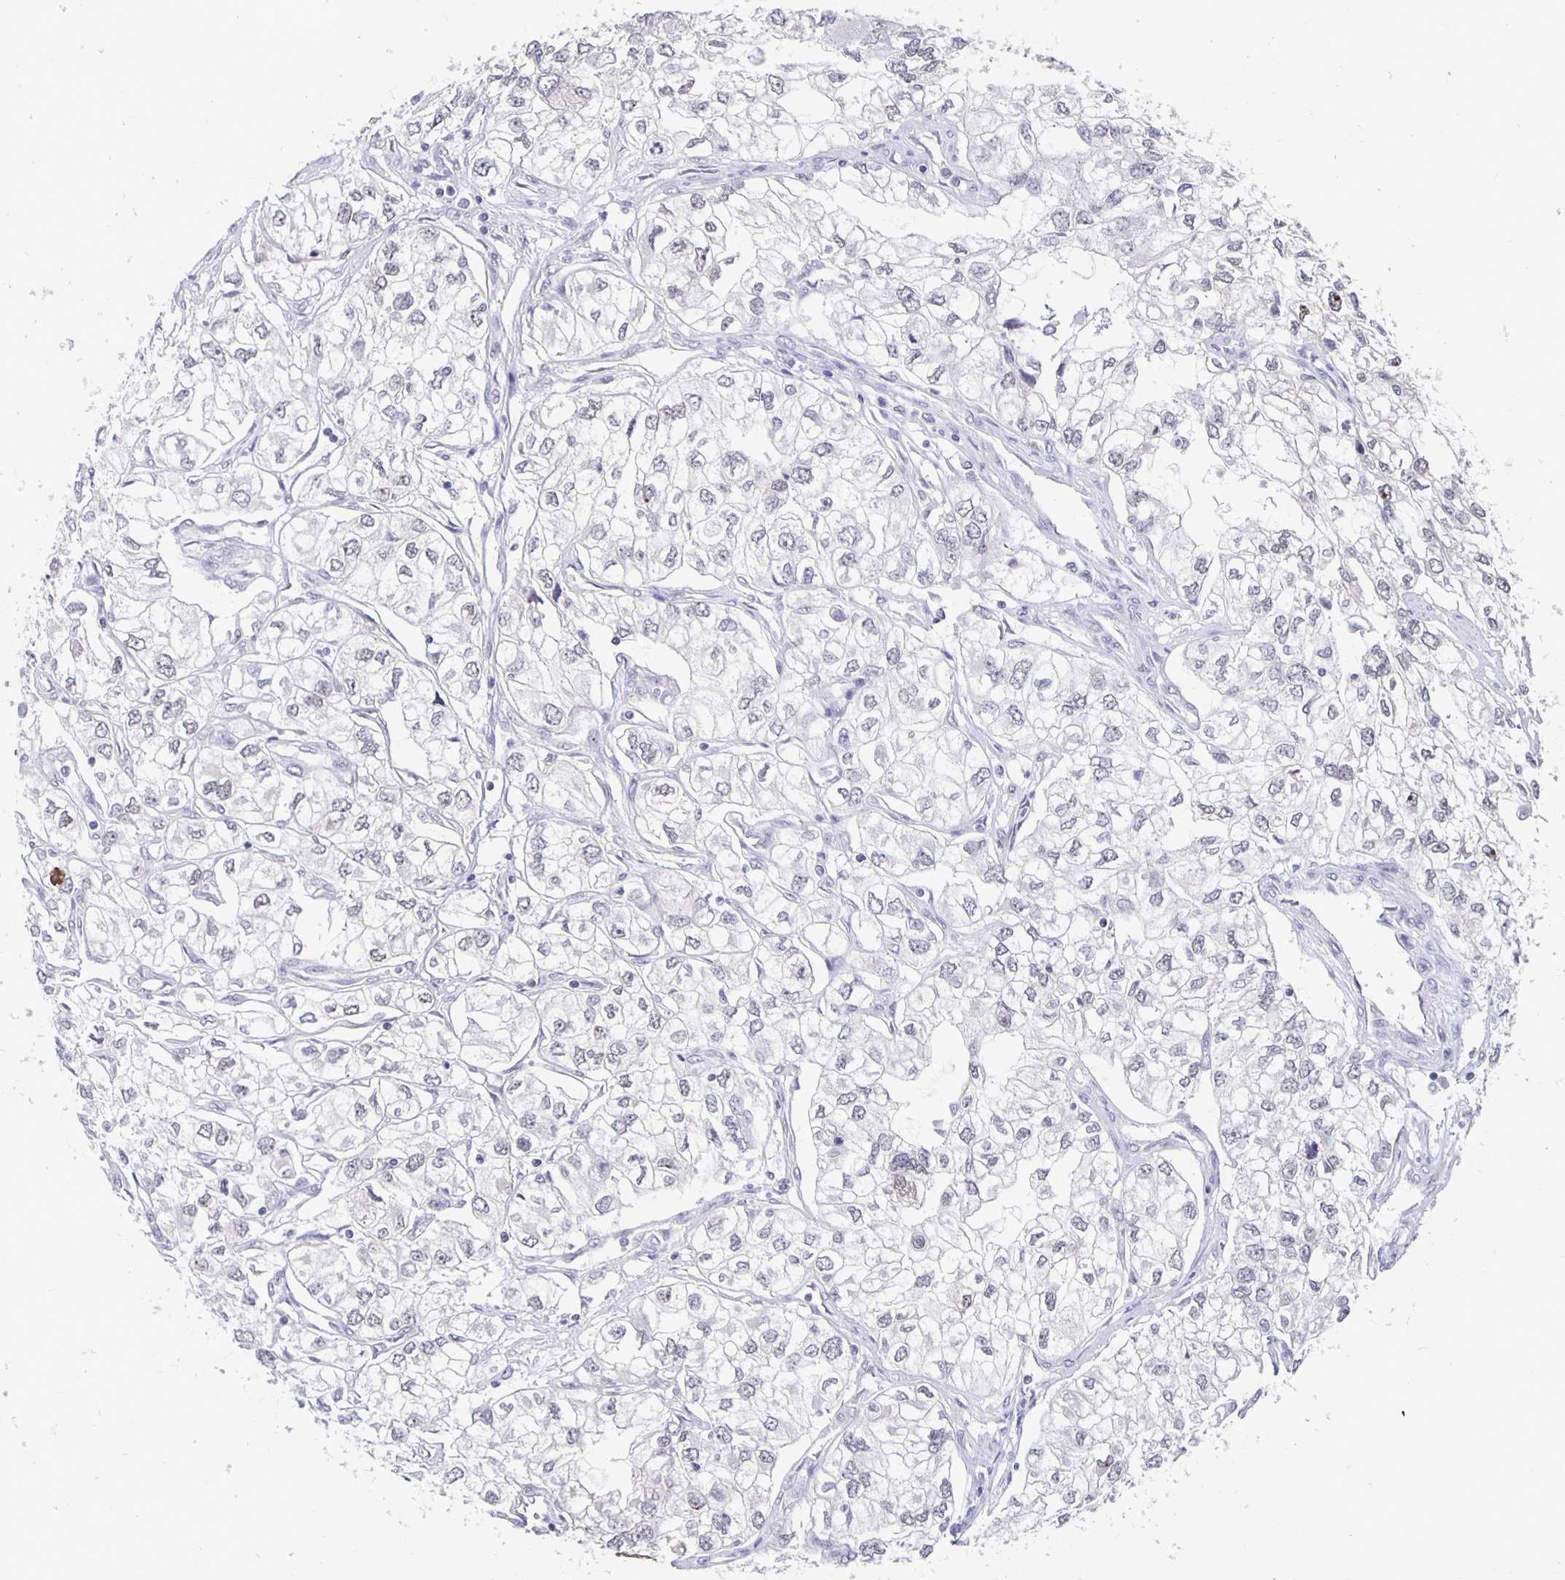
{"staining": {"intensity": "negative", "quantity": "none", "location": "none"}, "tissue": "renal cancer", "cell_type": "Tumor cells", "image_type": "cancer", "snomed": [{"axis": "morphology", "description": "Adenocarcinoma, NOS"}, {"axis": "topography", "description": "Kidney"}], "caption": "This is a photomicrograph of IHC staining of renal cancer (adenocarcinoma), which shows no positivity in tumor cells.", "gene": "ZNF691", "patient": {"sex": "female", "age": 59}}